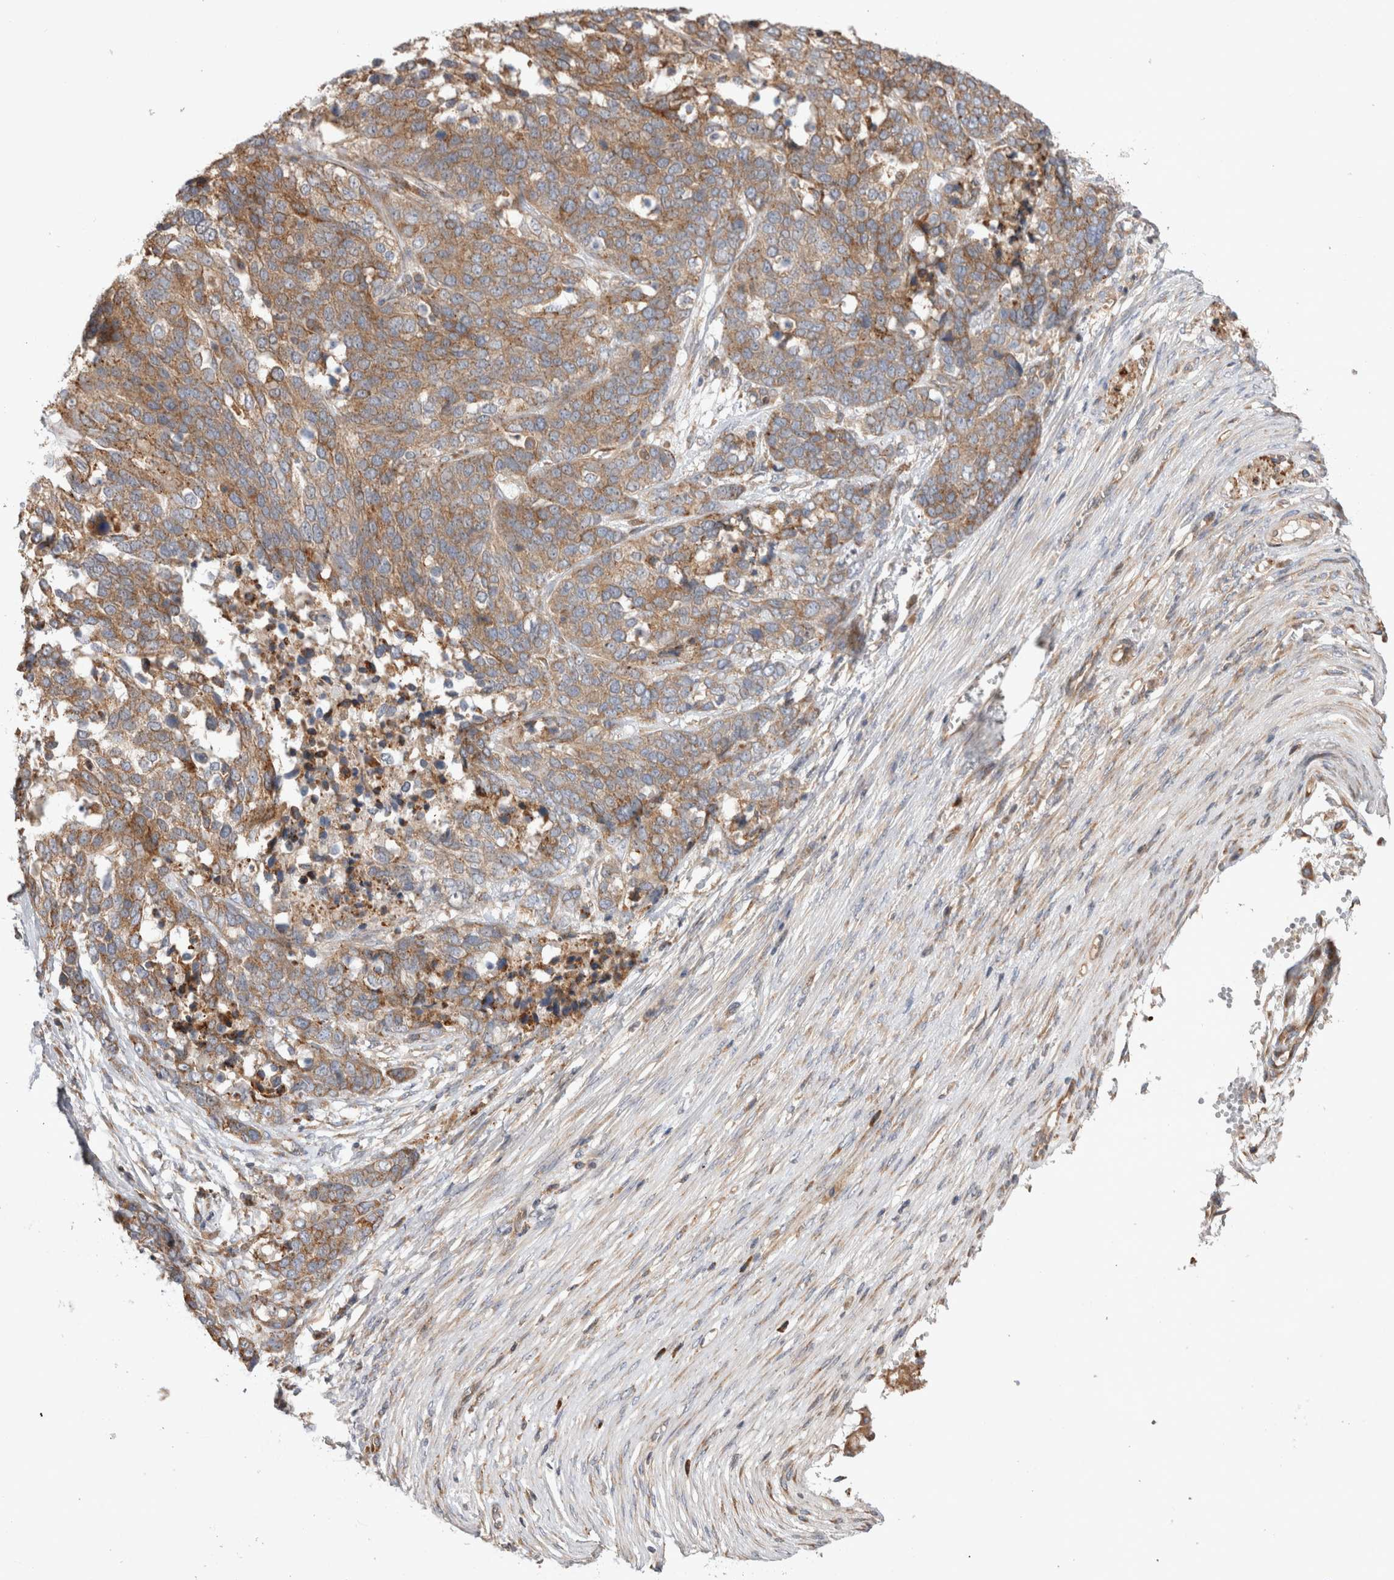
{"staining": {"intensity": "moderate", "quantity": ">75%", "location": "cytoplasmic/membranous"}, "tissue": "ovarian cancer", "cell_type": "Tumor cells", "image_type": "cancer", "snomed": [{"axis": "morphology", "description": "Cystadenocarcinoma, serous, NOS"}, {"axis": "topography", "description": "Ovary"}], "caption": "Protein staining displays moderate cytoplasmic/membranous positivity in approximately >75% of tumor cells in serous cystadenocarcinoma (ovarian). (DAB = brown stain, brightfield microscopy at high magnification).", "gene": "PDCD10", "patient": {"sex": "female", "age": 44}}